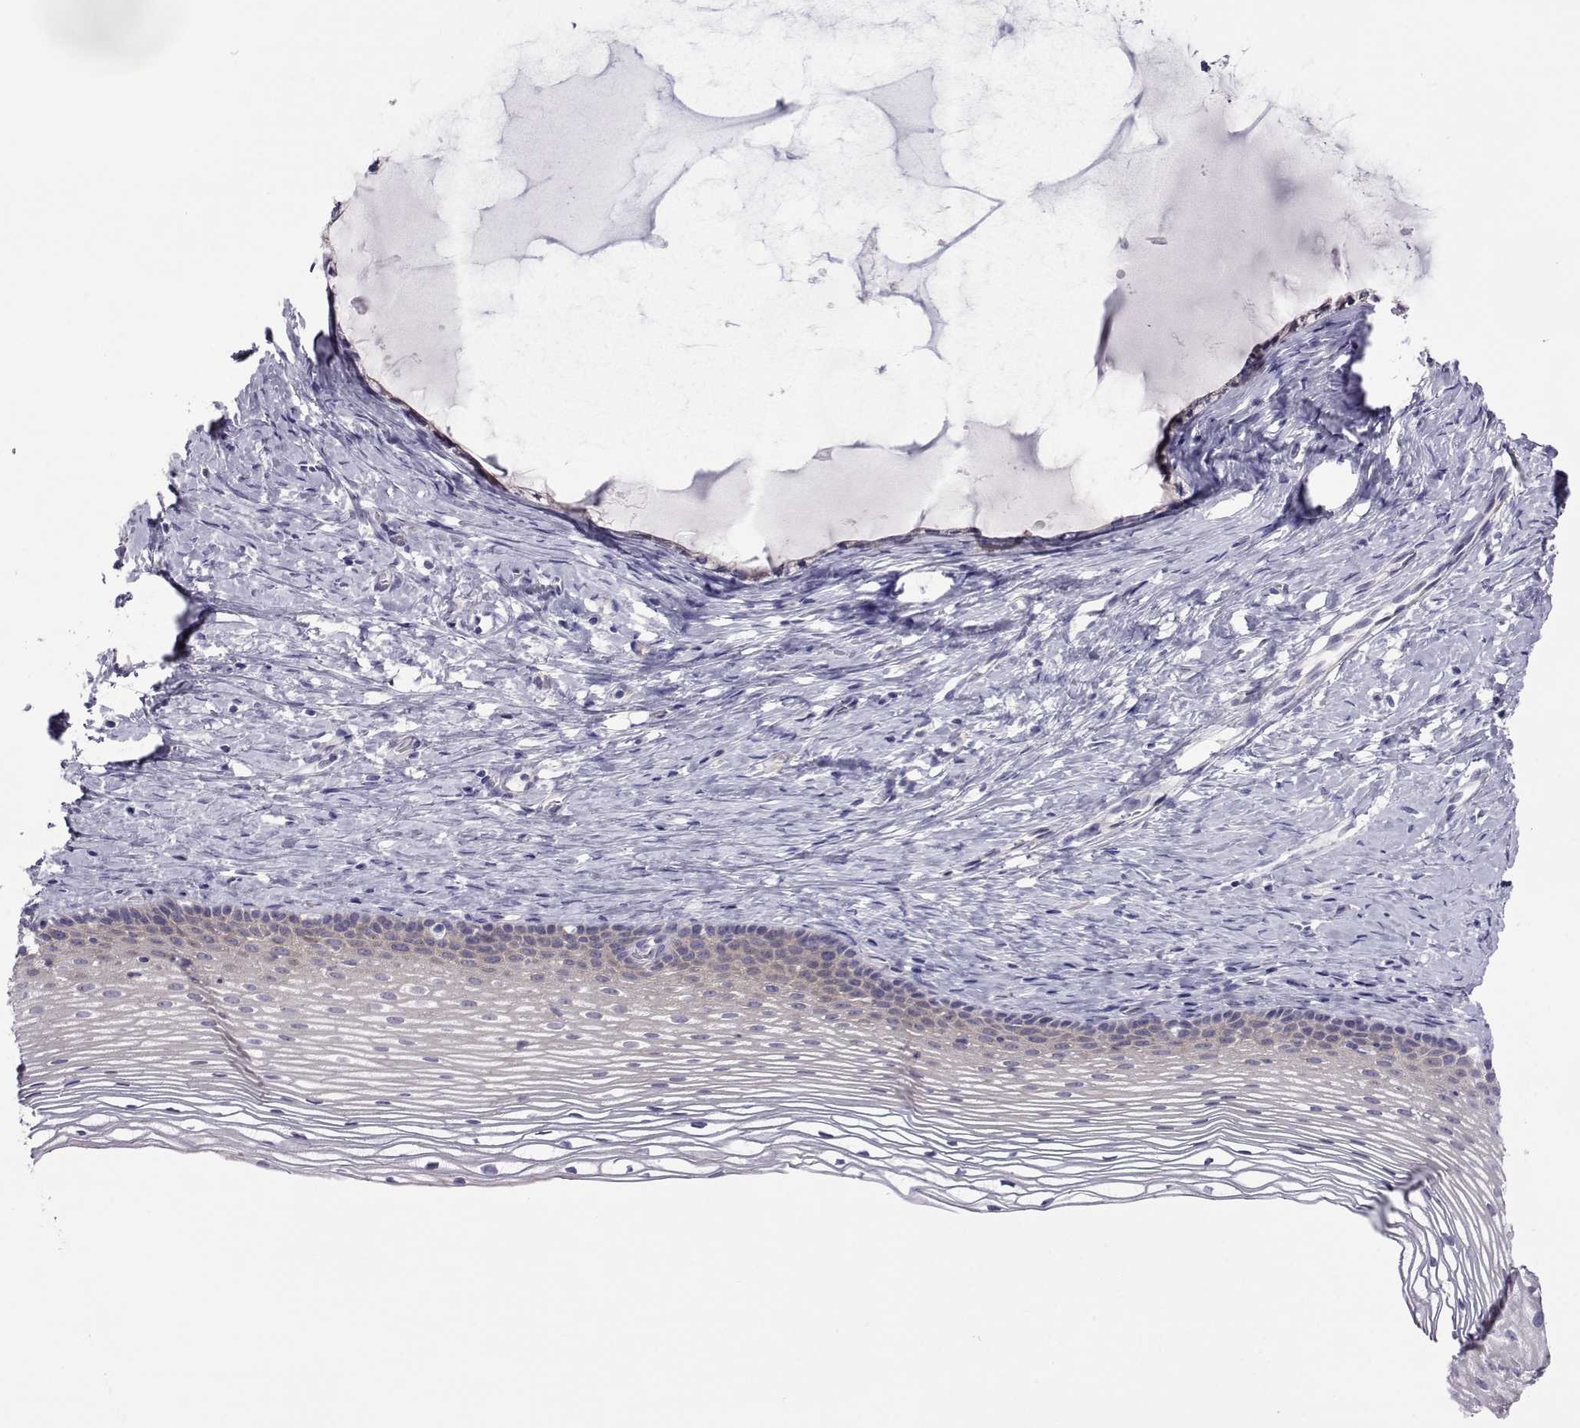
{"staining": {"intensity": "moderate", "quantity": "<25%", "location": "cytoplasmic/membranous"}, "tissue": "cervix", "cell_type": "Glandular cells", "image_type": "normal", "snomed": [{"axis": "morphology", "description": "Normal tissue, NOS"}, {"axis": "topography", "description": "Cervix"}], "caption": "Protein staining of unremarkable cervix displays moderate cytoplasmic/membranous positivity in approximately <25% of glandular cells.", "gene": "COL22A1", "patient": {"sex": "female", "age": 39}}